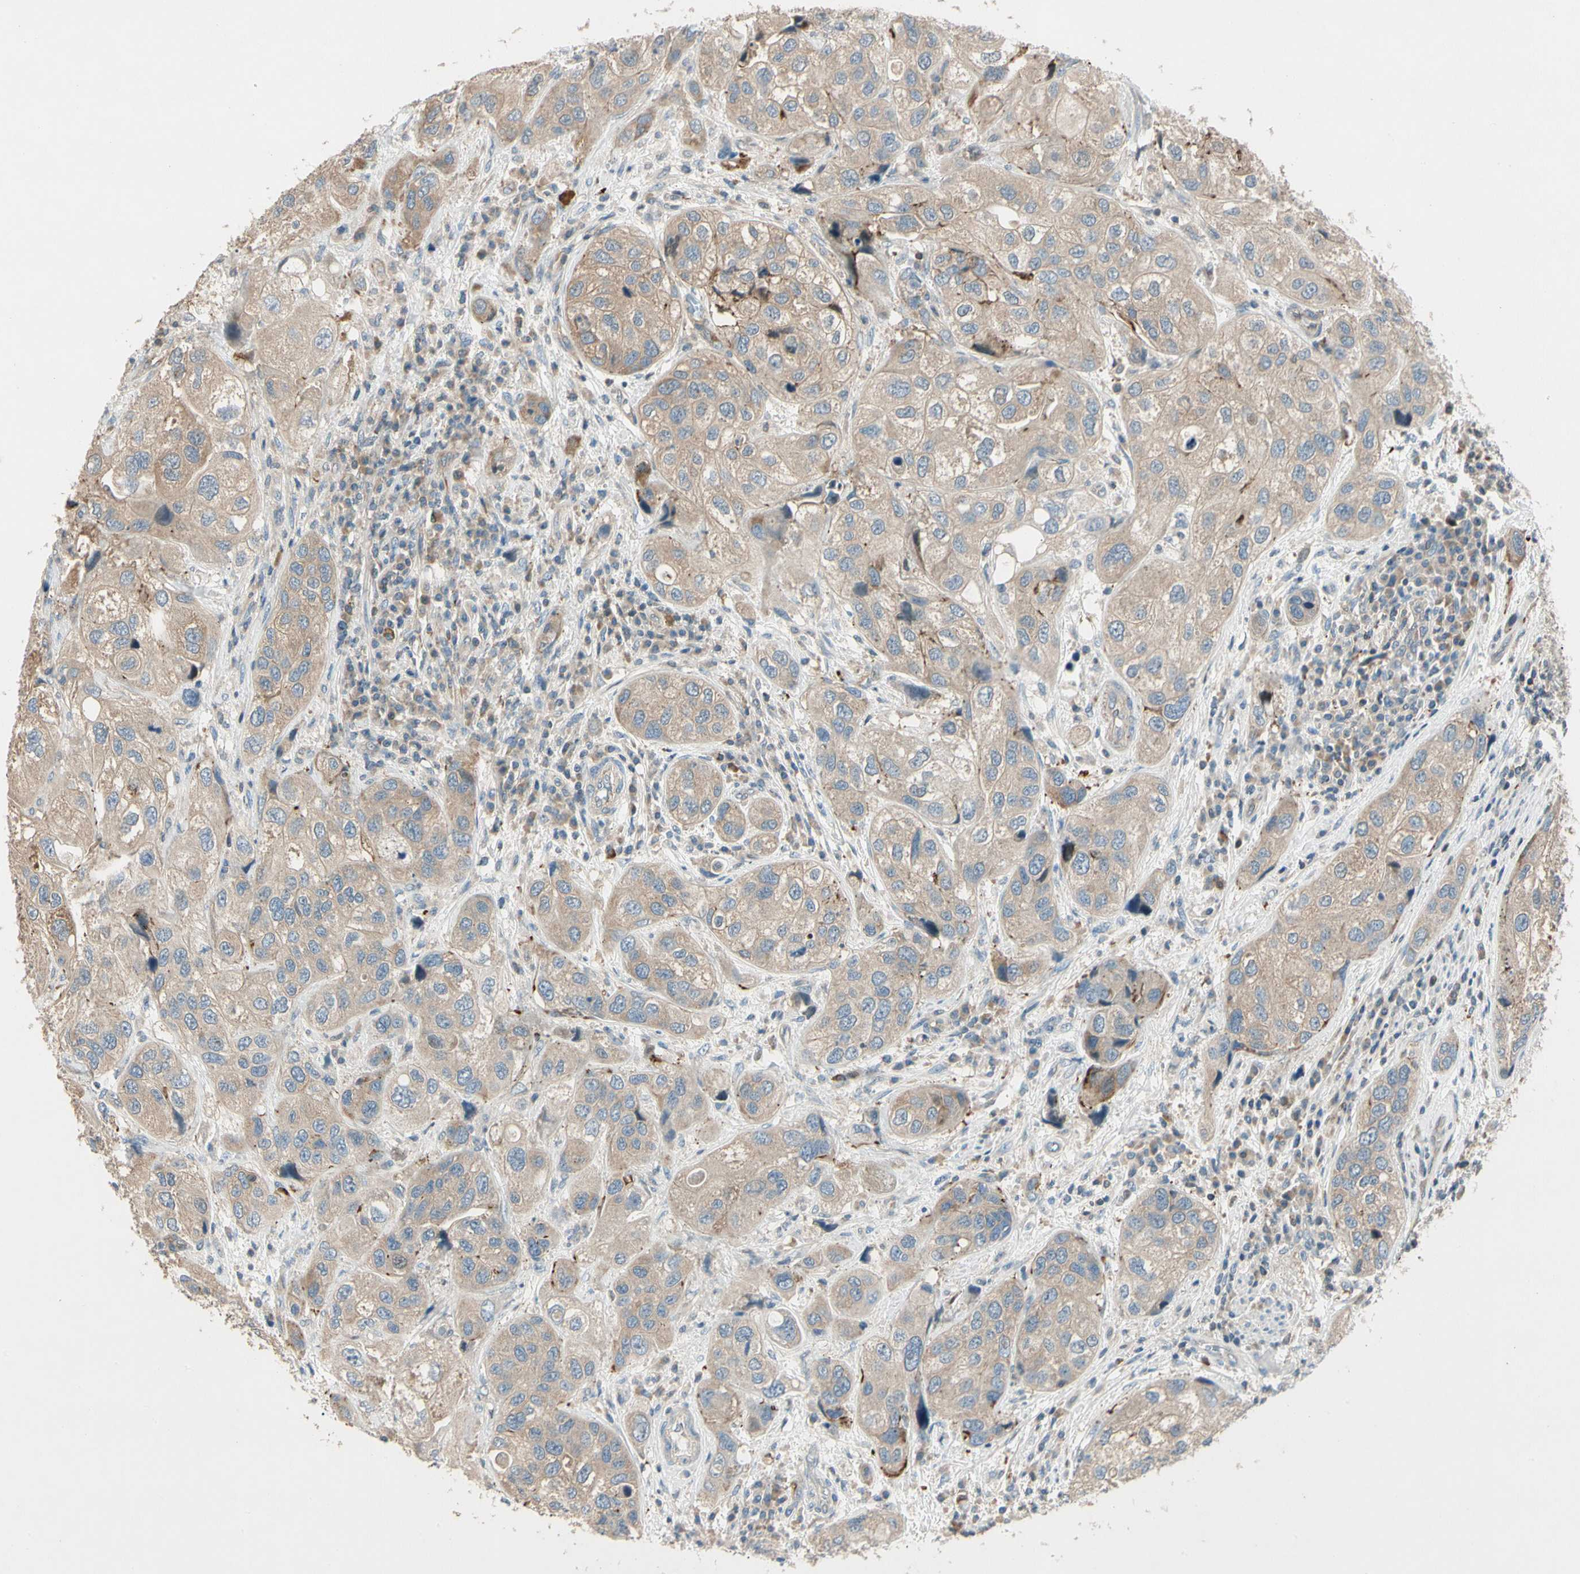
{"staining": {"intensity": "moderate", "quantity": ">75%", "location": "cytoplasmic/membranous"}, "tissue": "urothelial cancer", "cell_type": "Tumor cells", "image_type": "cancer", "snomed": [{"axis": "morphology", "description": "Urothelial carcinoma, High grade"}, {"axis": "topography", "description": "Urinary bladder"}], "caption": "Immunohistochemical staining of urothelial cancer reveals medium levels of moderate cytoplasmic/membranous expression in approximately >75% of tumor cells. (IHC, brightfield microscopy, high magnification).", "gene": "CDH6", "patient": {"sex": "female", "age": 64}}